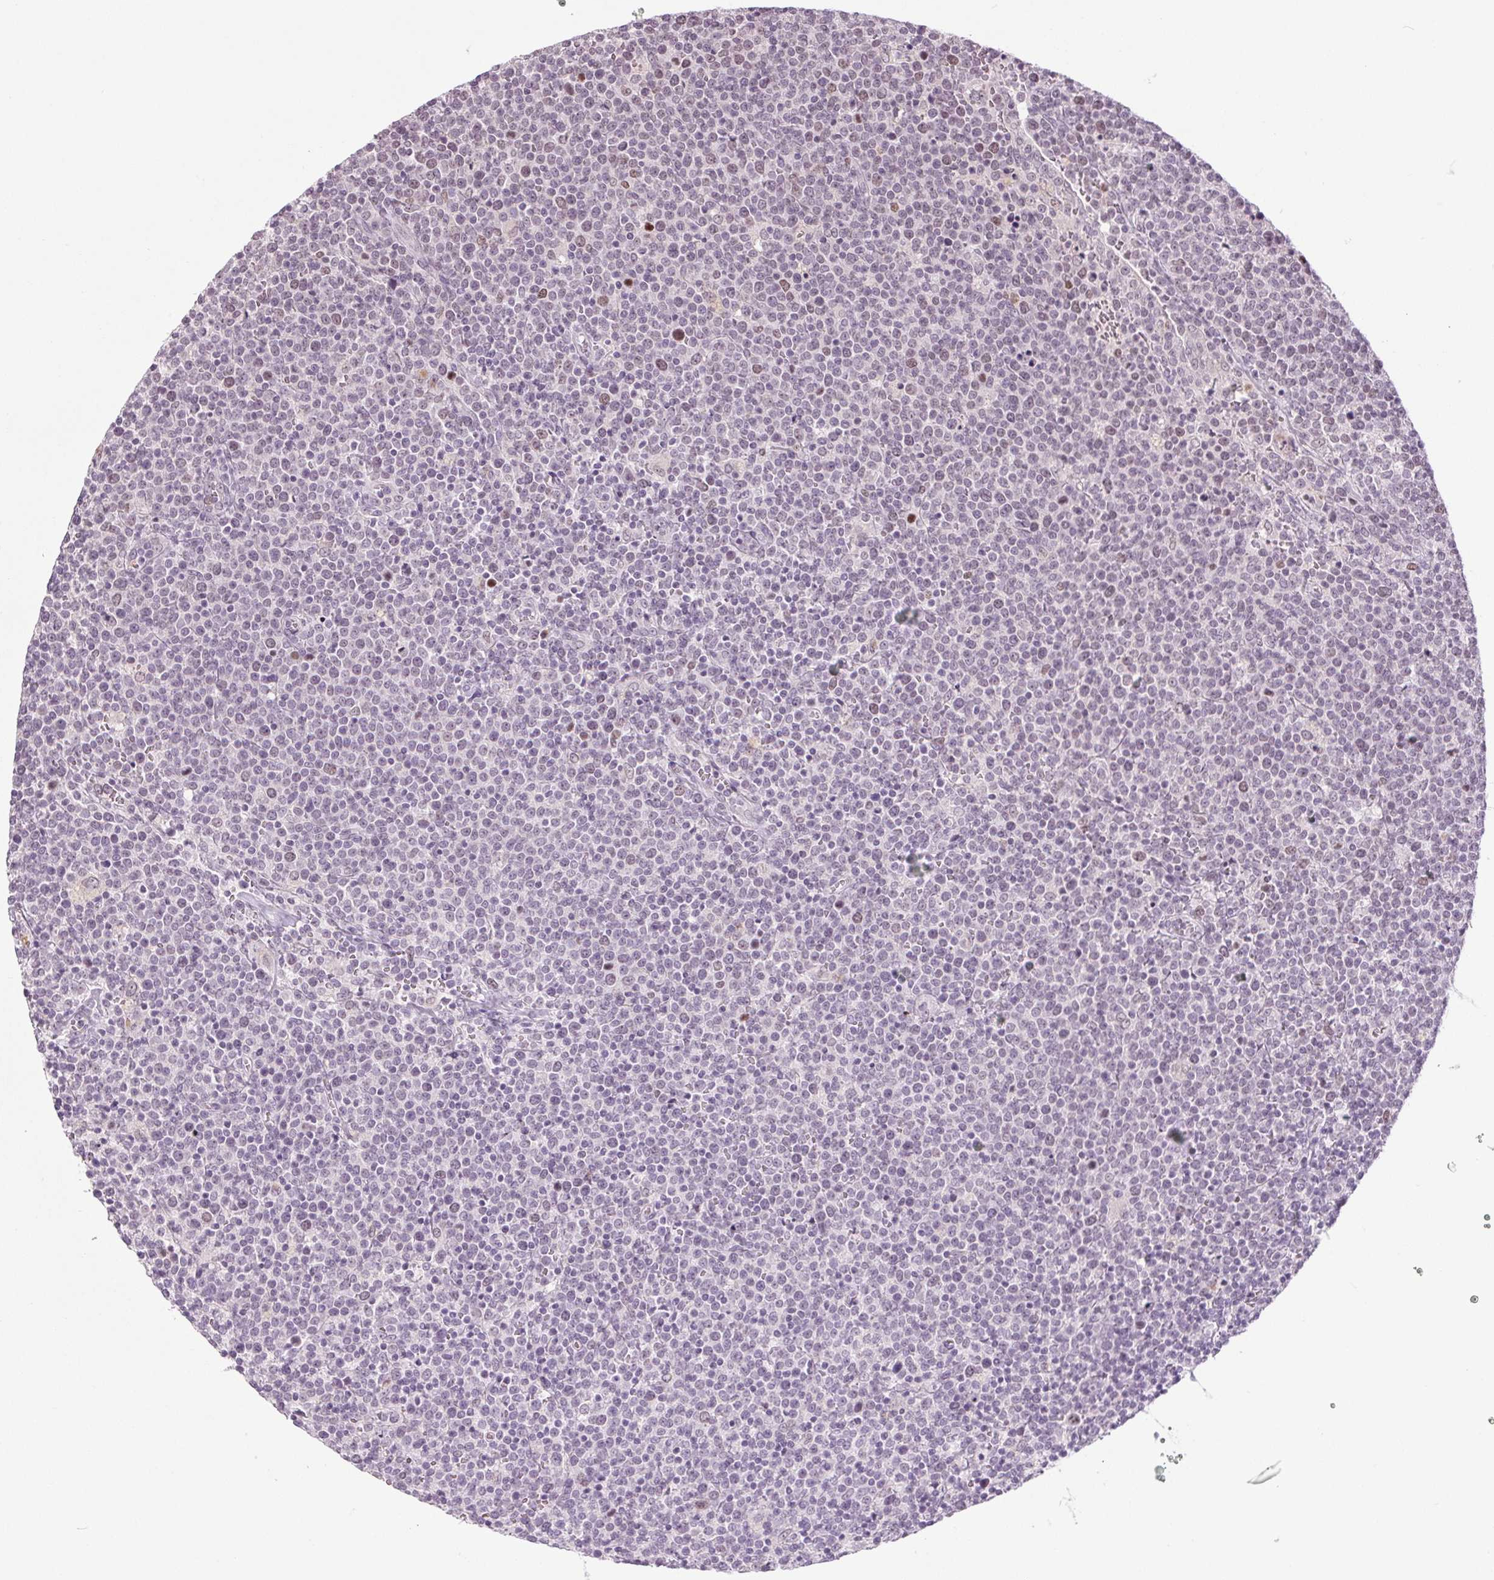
{"staining": {"intensity": "weak", "quantity": "25%-75%", "location": "nuclear"}, "tissue": "lymphoma", "cell_type": "Tumor cells", "image_type": "cancer", "snomed": [{"axis": "morphology", "description": "Malignant lymphoma, non-Hodgkin's type, High grade"}, {"axis": "topography", "description": "Lymph node"}], "caption": "IHC of lymphoma reveals low levels of weak nuclear staining in about 25%-75% of tumor cells.", "gene": "SMIM6", "patient": {"sex": "male", "age": 61}}